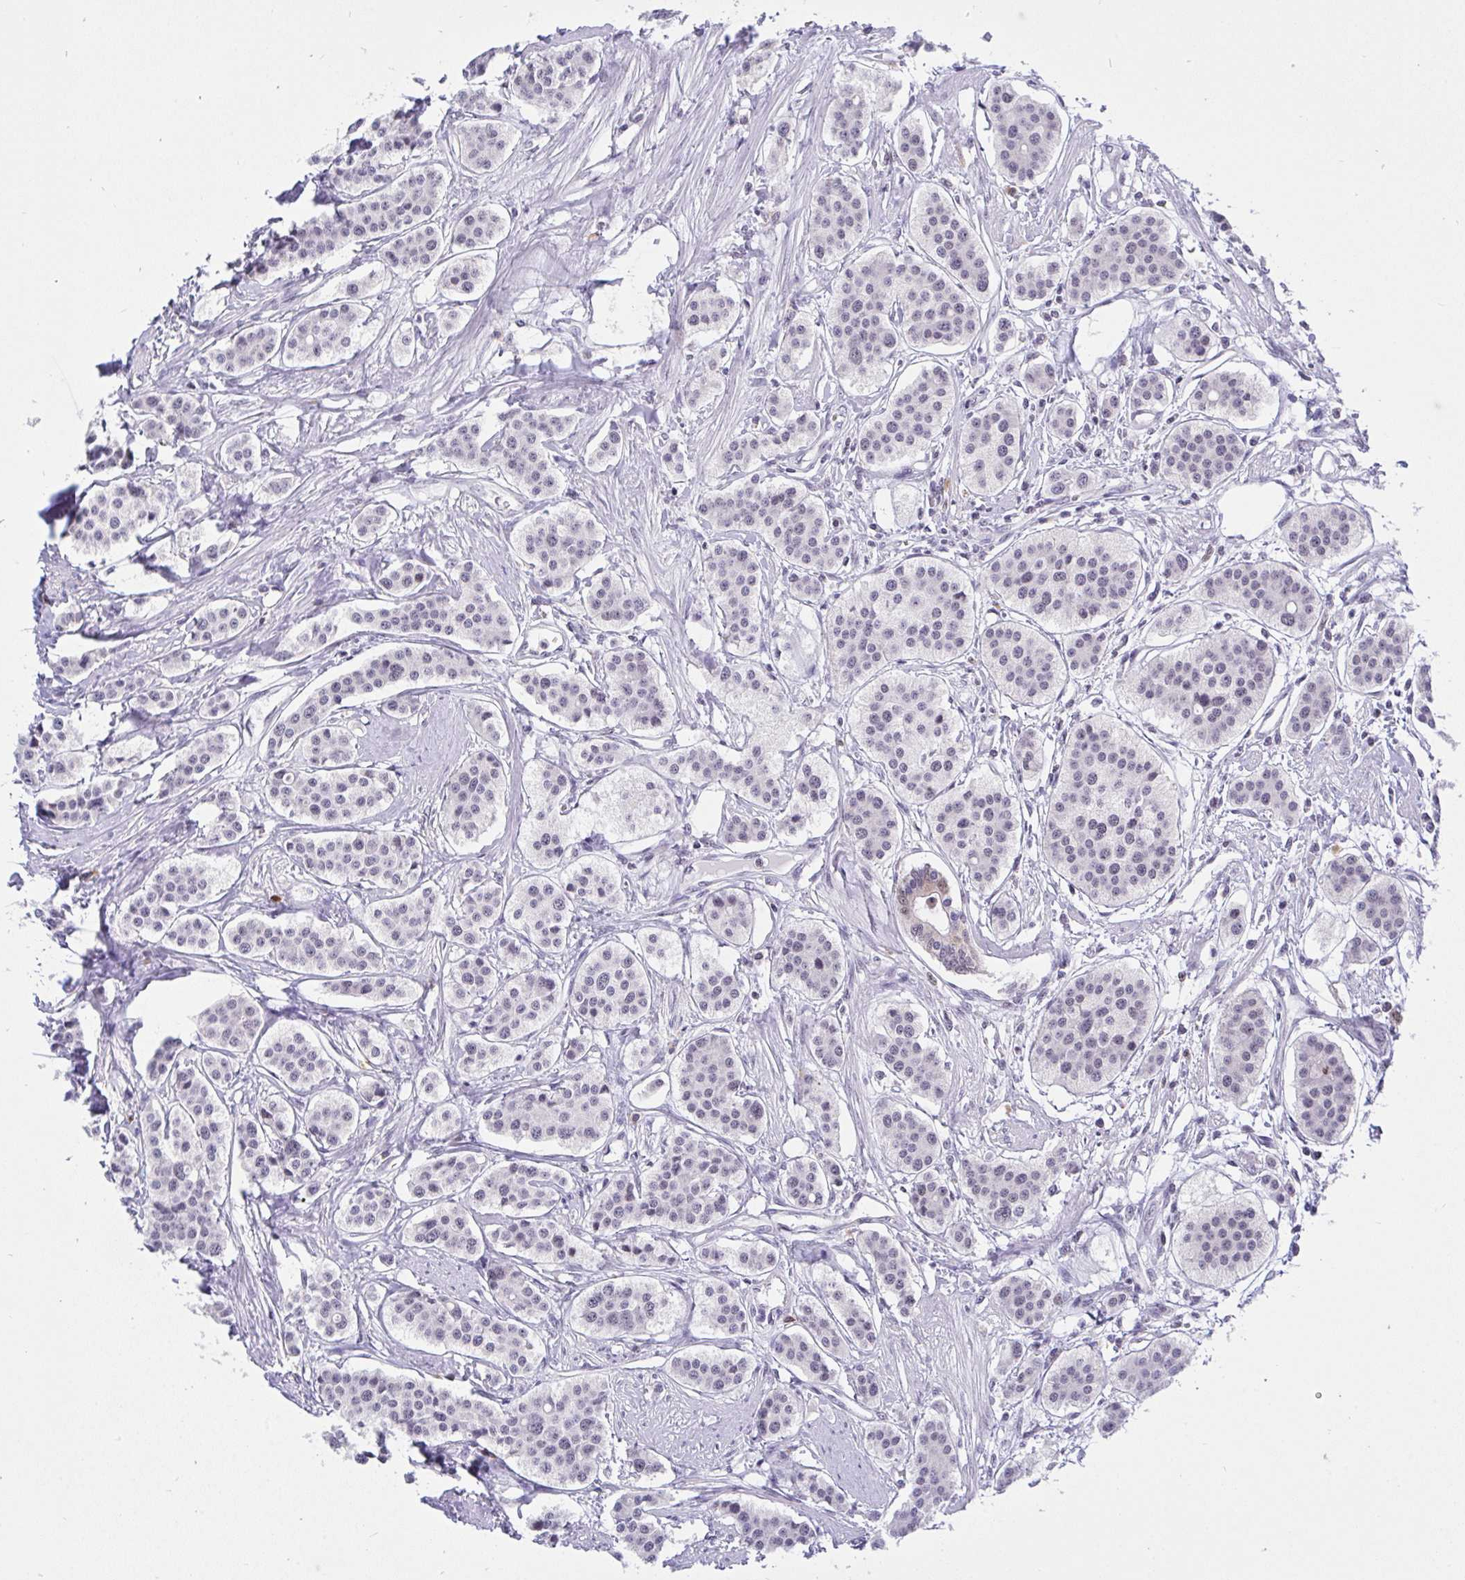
{"staining": {"intensity": "negative", "quantity": "none", "location": "none"}, "tissue": "carcinoid", "cell_type": "Tumor cells", "image_type": "cancer", "snomed": [{"axis": "morphology", "description": "Carcinoid, malignant, NOS"}, {"axis": "topography", "description": "Small intestine"}], "caption": "The immunohistochemistry (IHC) photomicrograph has no significant expression in tumor cells of carcinoid tissue.", "gene": "RFC4", "patient": {"sex": "male", "age": 60}}